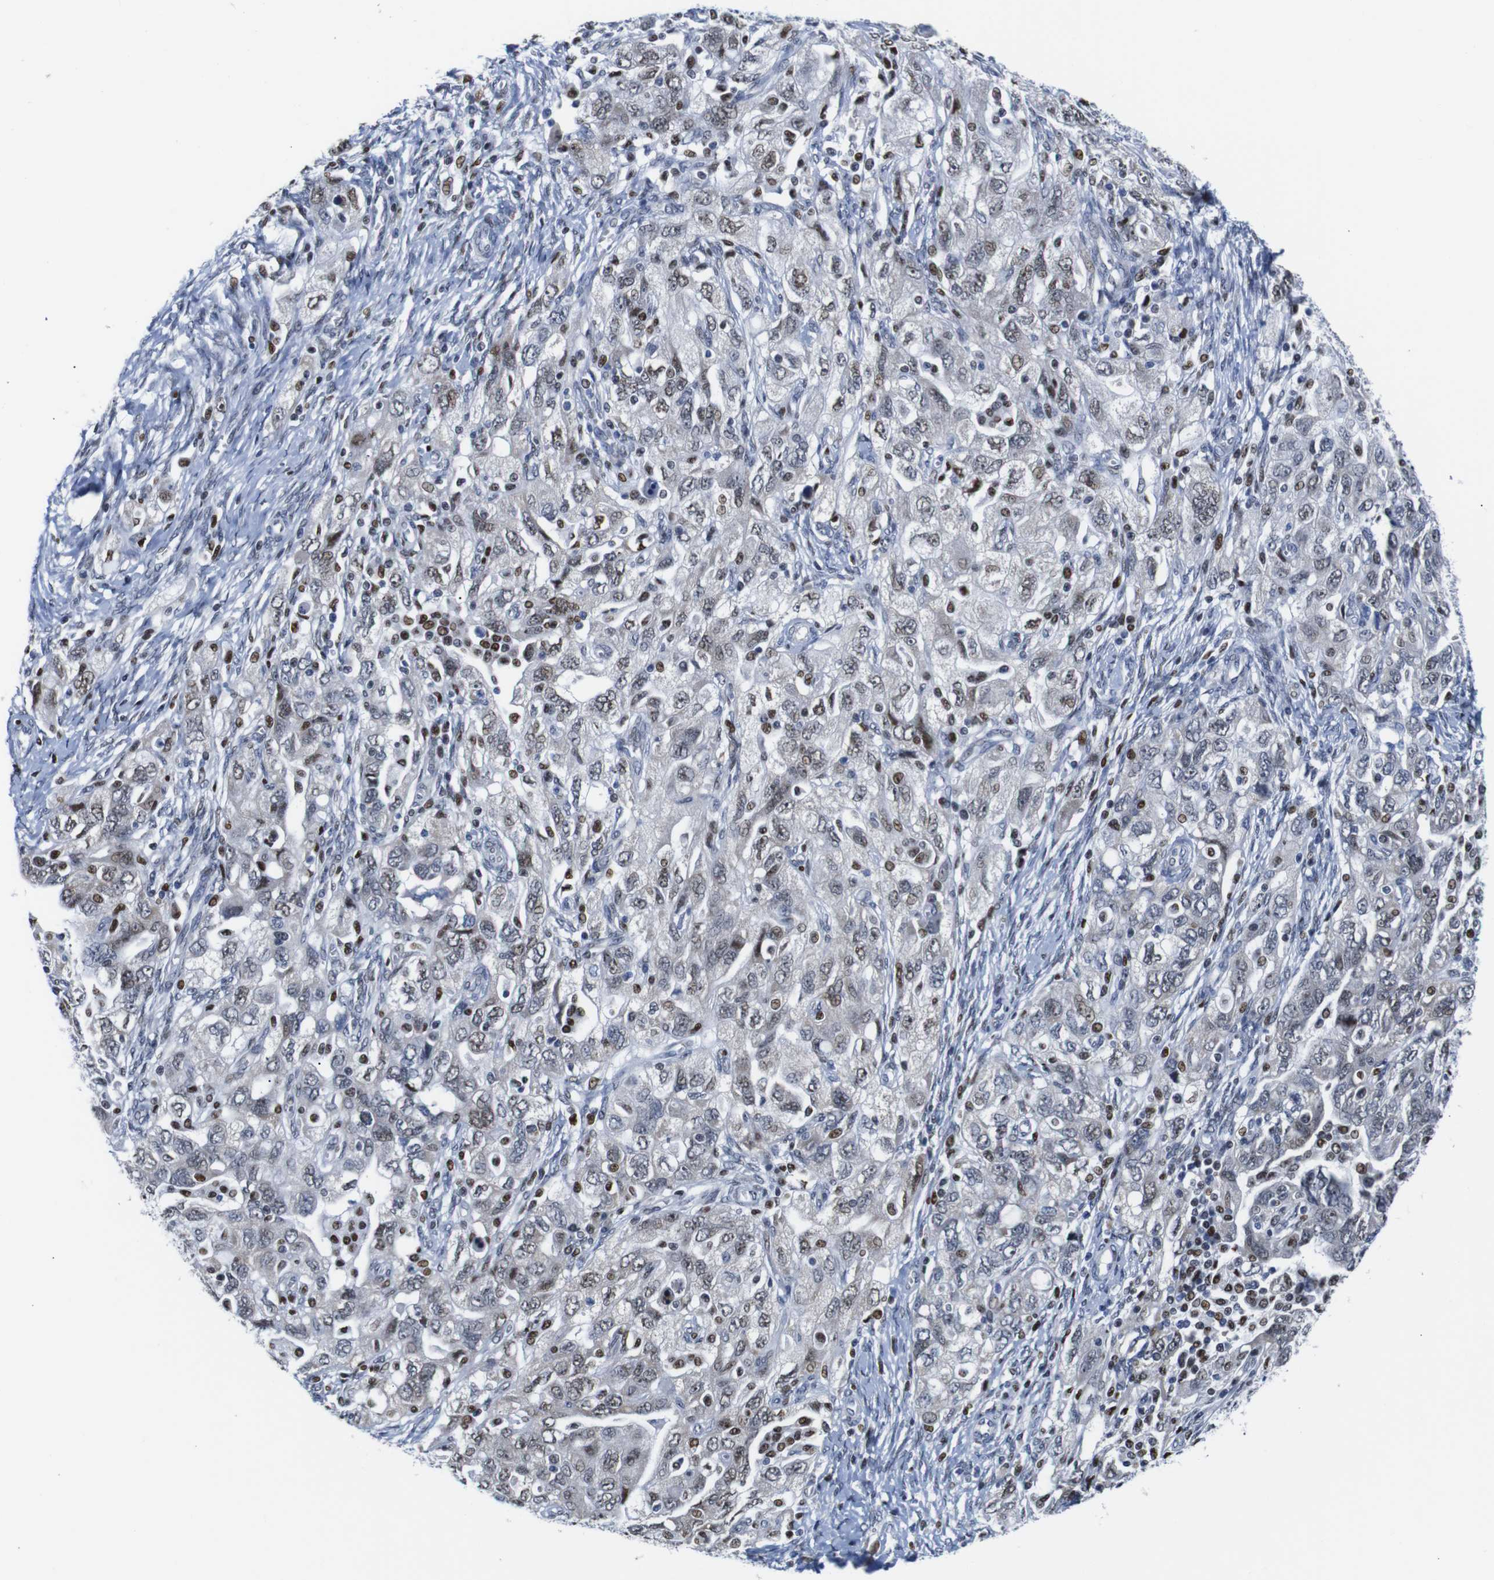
{"staining": {"intensity": "weak", "quantity": ">75%", "location": "nuclear"}, "tissue": "ovarian cancer", "cell_type": "Tumor cells", "image_type": "cancer", "snomed": [{"axis": "morphology", "description": "Carcinoma, NOS"}, {"axis": "morphology", "description": "Cystadenocarcinoma, serous, NOS"}, {"axis": "topography", "description": "Ovary"}], "caption": "Tumor cells exhibit low levels of weak nuclear staining in approximately >75% of cells in ovarian cancer (carcinoma). Nuclei are stained in blue.", "gene": "GATA6", "patient": {"sex": "female", "age": 69}}